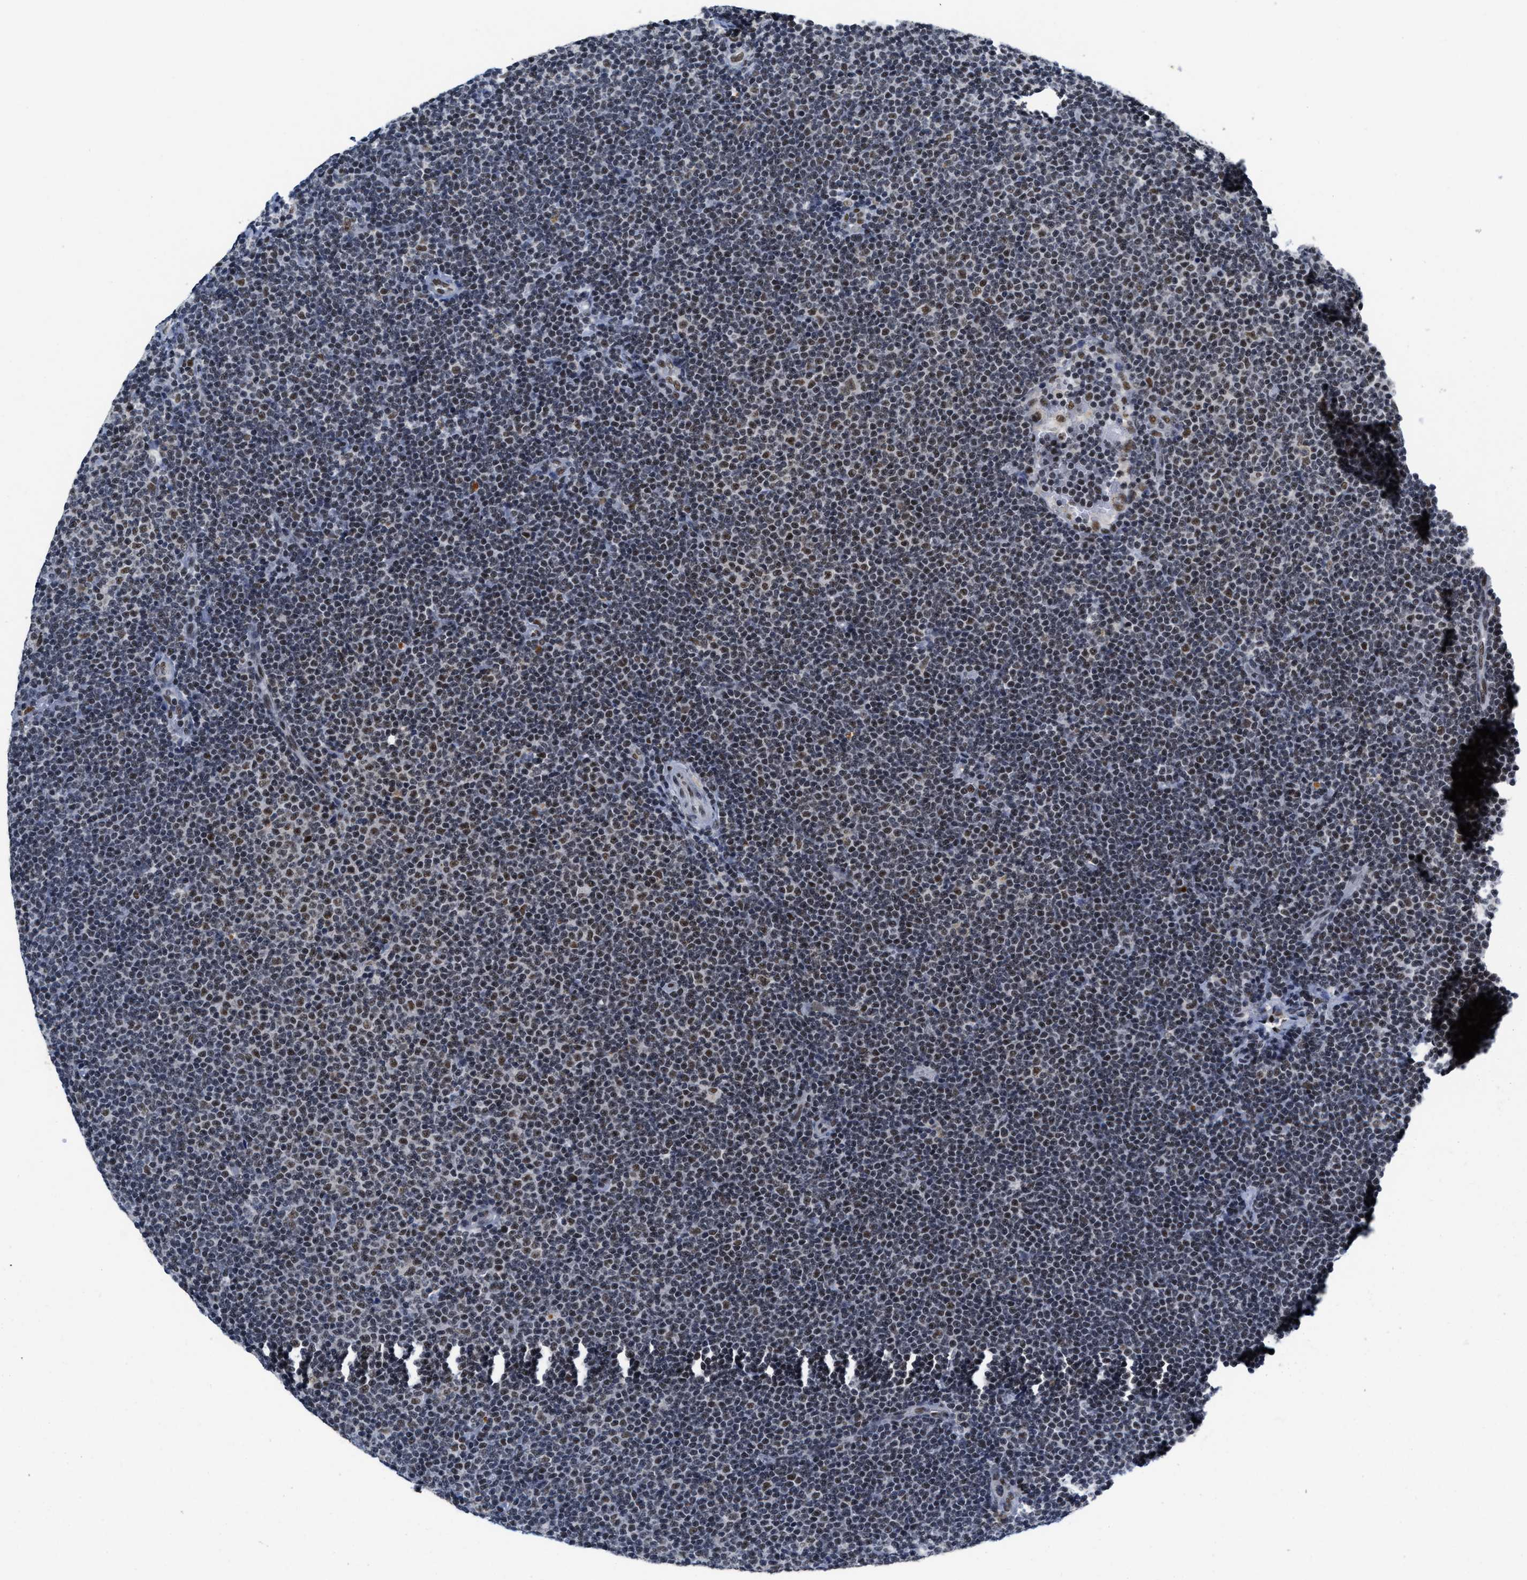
{"staining": {"intensity": "moderate", "quantity": "25%-75%", "location": "nuclear"}, "tissue": "lymphoma", "cell_type": "Tumor cells", "image_type": "cancer", "snomed": [{"axis": "morphology", "description": "Malignant lymphoma, non-Hodgkin's type, Low grade"}, {"axis": "topography", "description": "Lymph node"}], "caption": "Malignant lymphoma, non-Hodgkin's type (low-grade) stained with a brown dye demonstrates moderate nuclear positive expression in about 25%-75% of tumor cells.", "gene": "INIP", "patient": {"sex": "female", "age": 53}}